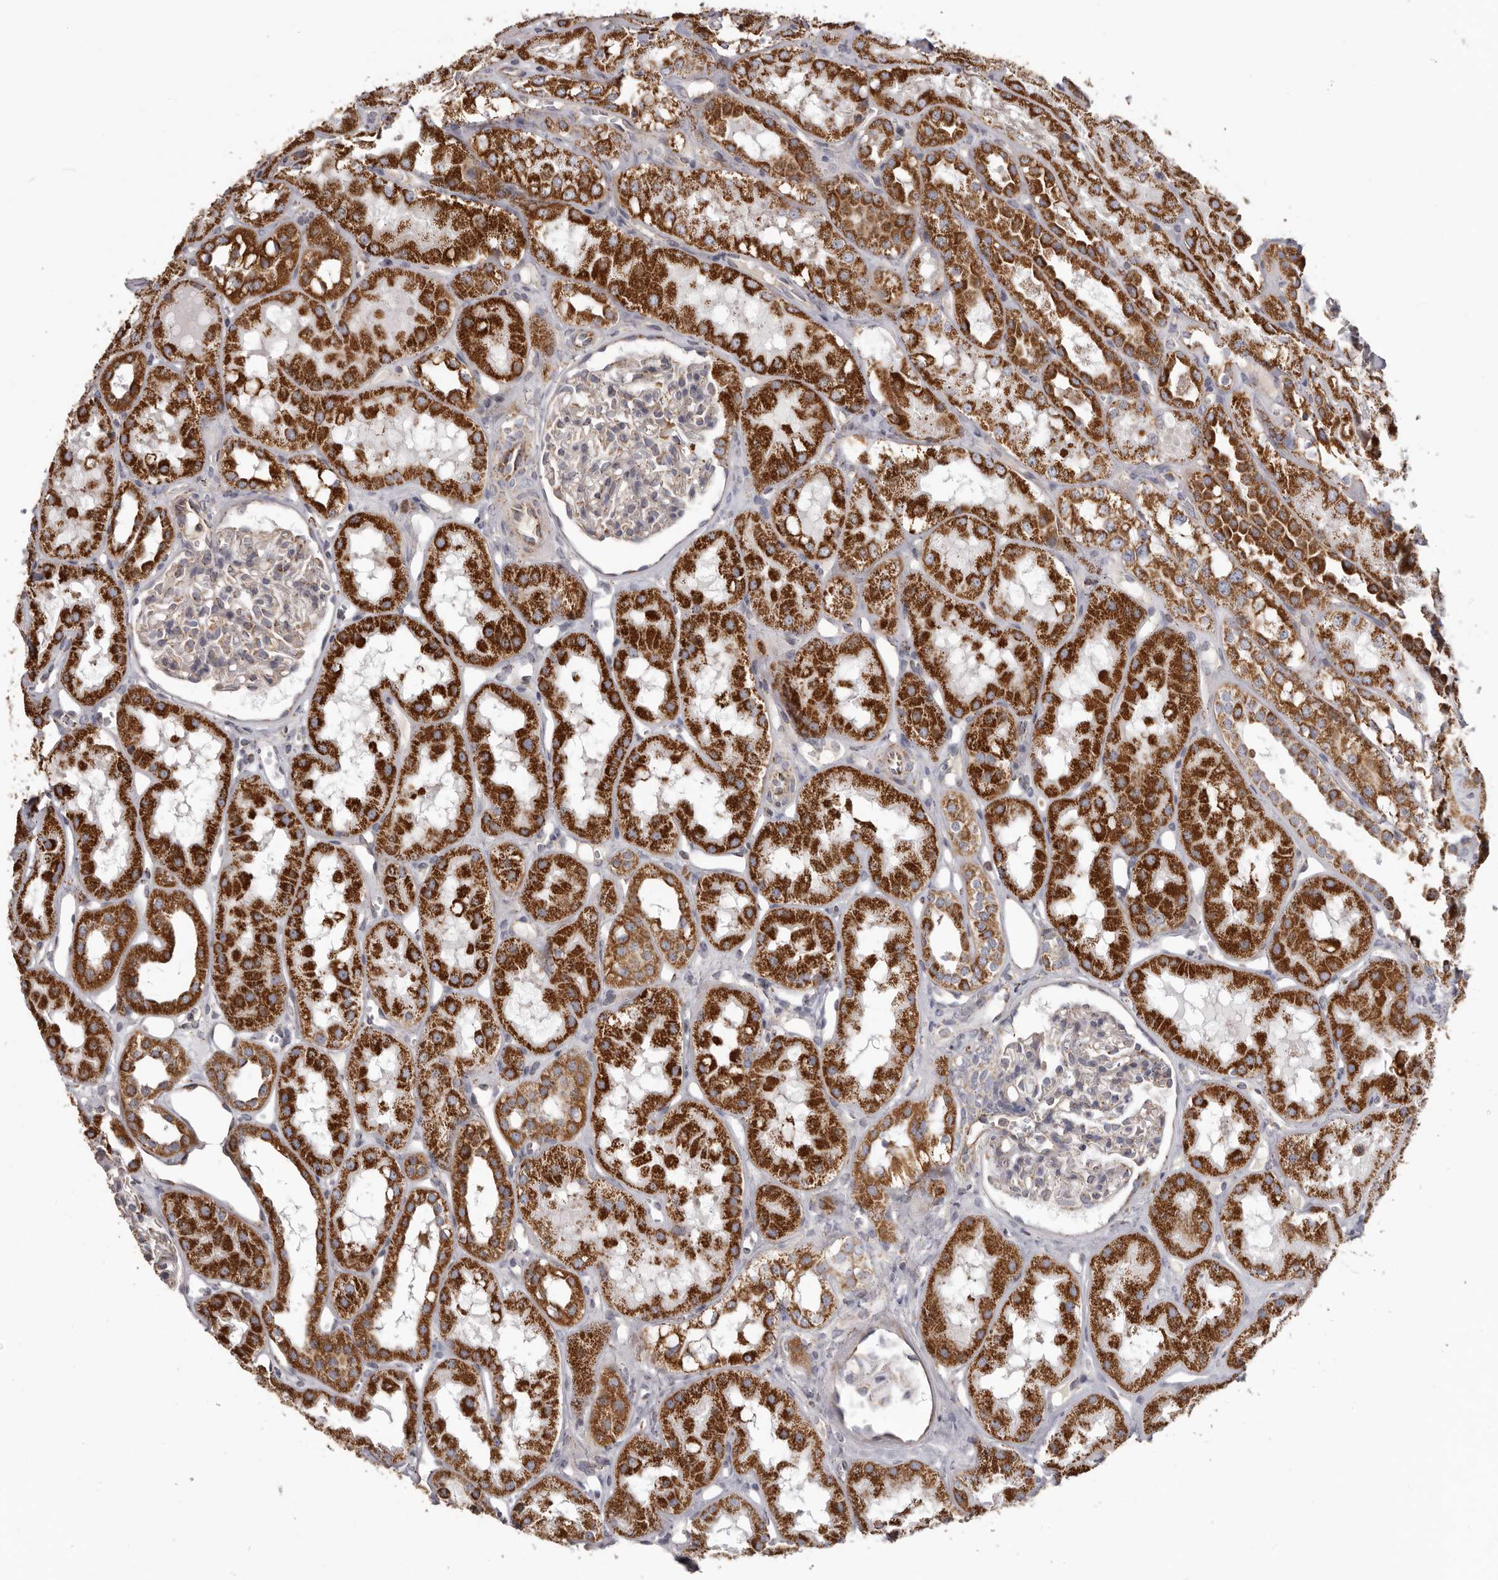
{"staining": {"intensity": "negative", "quantity": "none", "location": "none"}, "tissue": "kidney", "cell_type": "Cells in glomeruli", "image_type": "normal", "snomed": [{"axis": "morphology", "description": "Normal tissue, NOS"}, {"axis": "topography", "description": "Kidney"}], "caption": "High magnification brightfield microscopy of benign kidney stained with DAB (brown) and counterstained with hematoxylin (blue): cells in glomeruli show no significant staining. Brightfield microscopy of immunohistochemistry stained with DAB (brown) and hematoxylin (blue), captured at high magnification.", "gene": "CHRM2", "patient": {"sex": "male", "age": 16}}